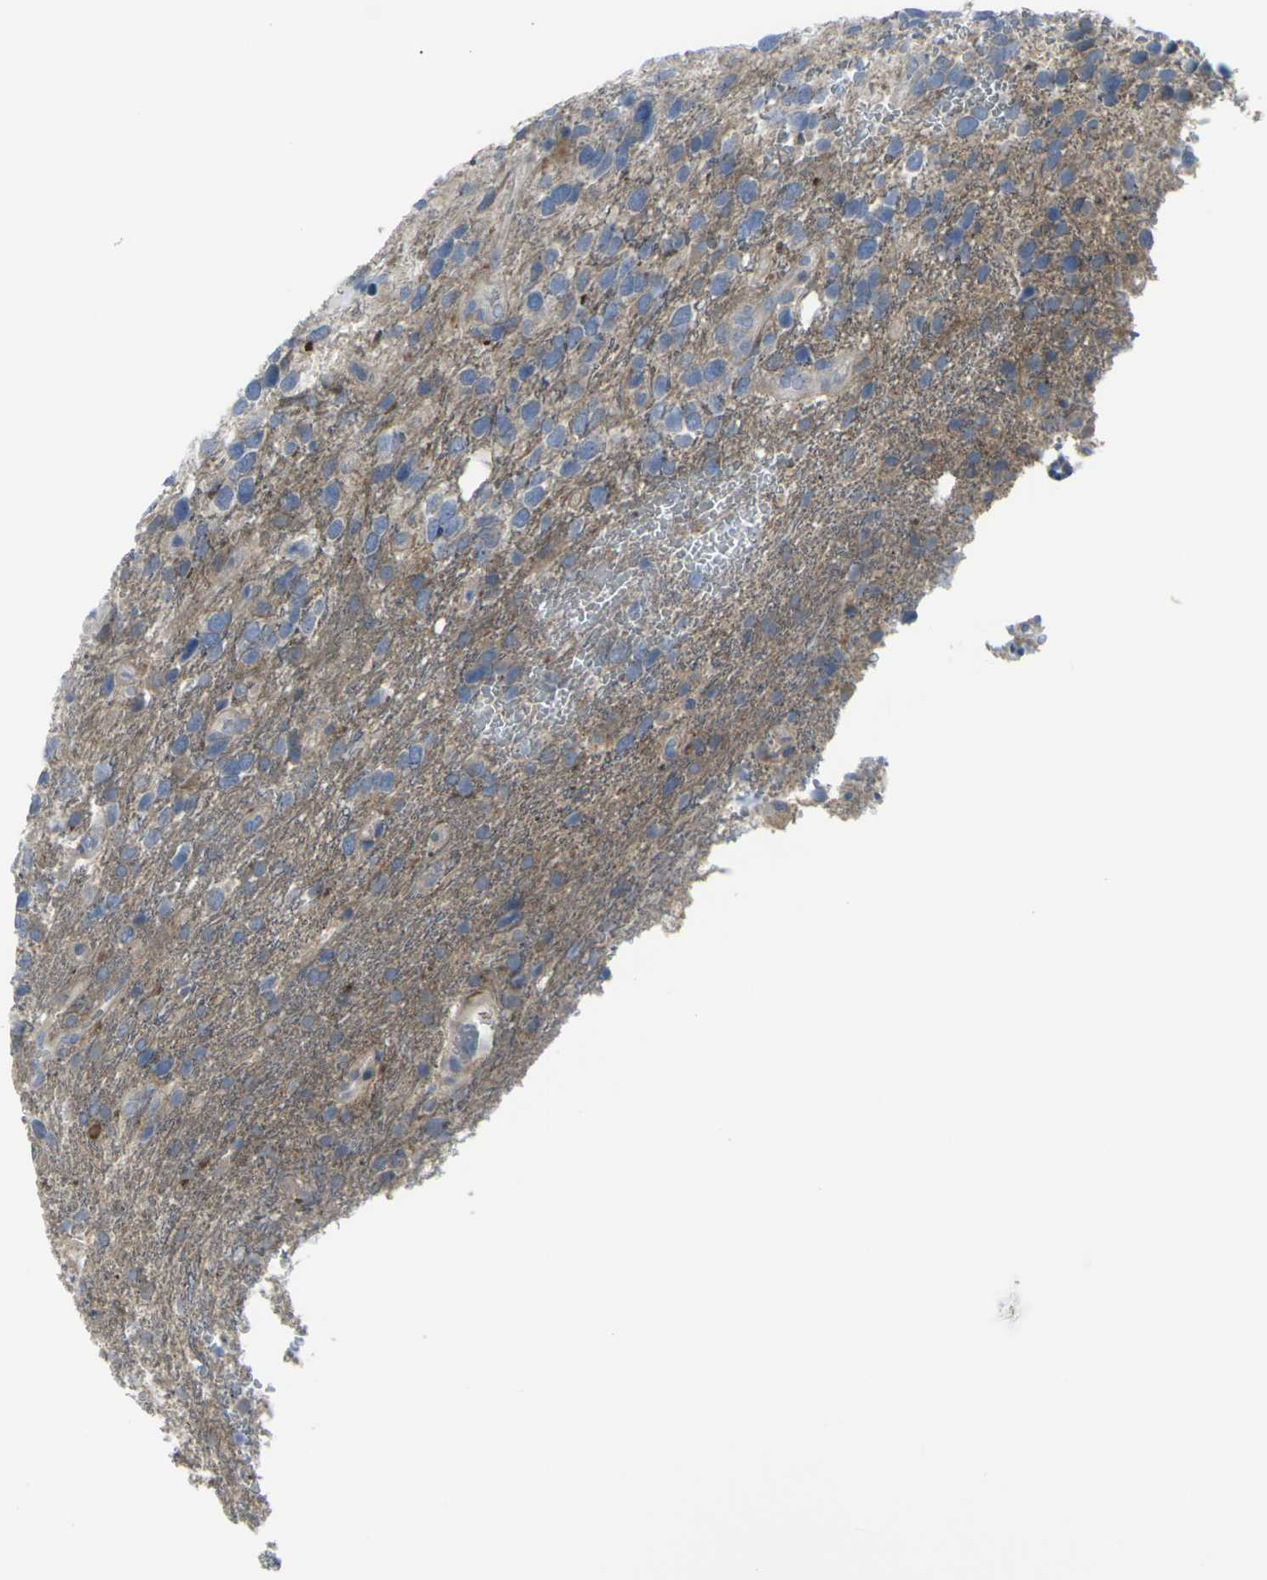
{"staining": {"intensity": "weak", "quantity": "<25%", "location": "cytoplasmic/membranous"}, "tissue": "glioma", "cell_type": "Tumor cells", "image_type": "cancer", "snomed": [{"axis": "morphology", "description": "Glioma, malignant, High grade"}, {"axis": "topography", "description": "Brain"}], "caption": "Immunohistochemical staining of human glioma displays no significant expression in tumor cells. Nuclei are stained in blue.", "gene": "CCR10", "patient": {"sex": "female", "age": 58}}